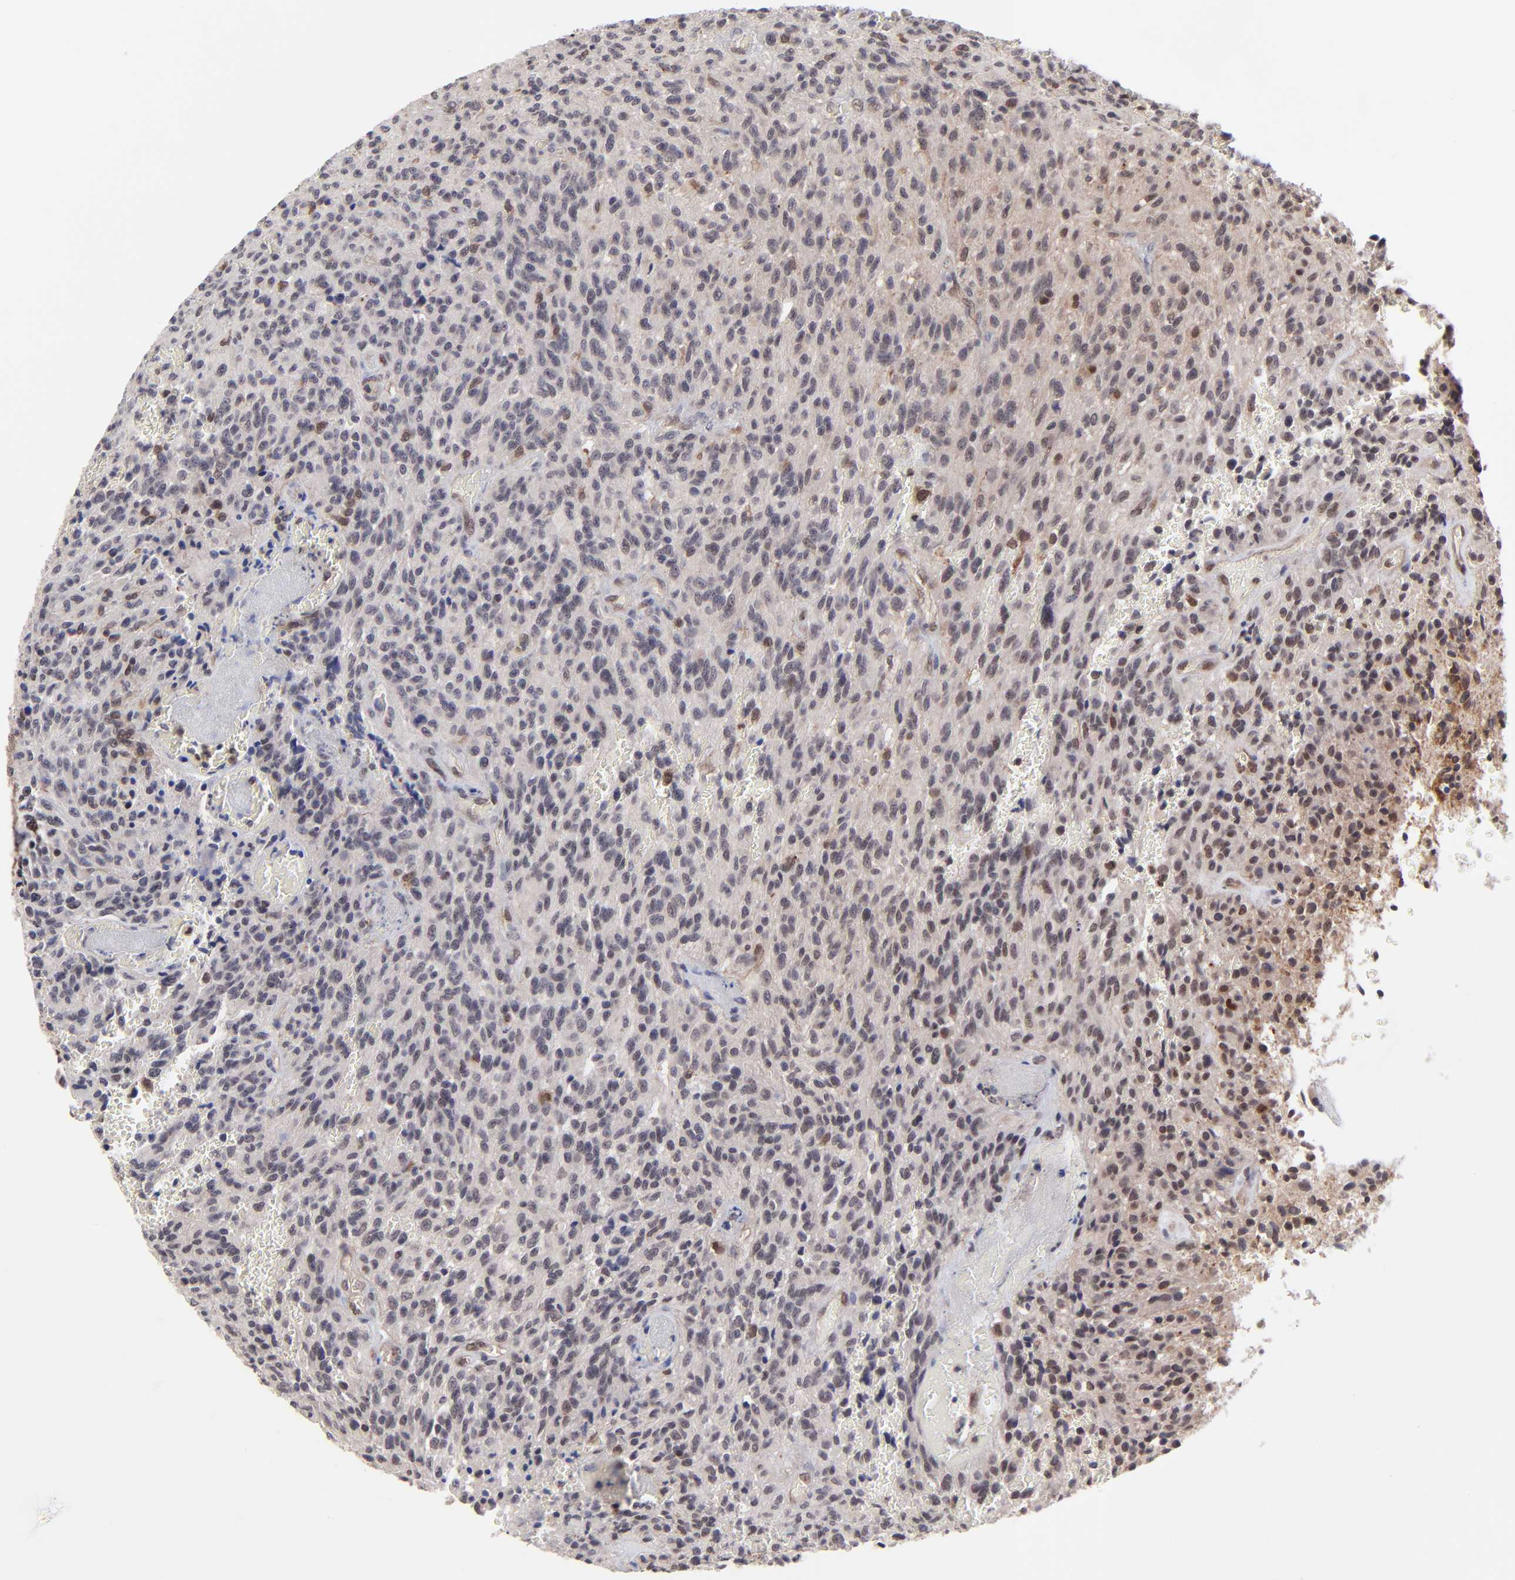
{"staining": {"intensity": "weak", "quantity": "<25%", "location": "nuclear"}, "tissue": "glioma", "cell_type": "Tumor cells", "image_type": "cancer", "snomed": [{"axis": "morphology", "description": "Normal tissue, NOS"}, {"axis": "morphology", "description": "Glioma, malignant, High grade"}, {"axis": "topography", "description": "Cerebral cortex"}], "caption": "Immunohistochemistry histopathology image of neoplastic tissue: malignant glioma (high-grade) stained with DAB shows no significant protein expression in tumor cells. Nuclei are stained in blue.", "gene": "ZNF419", "patient": {"sex": "male", "age": 56}}